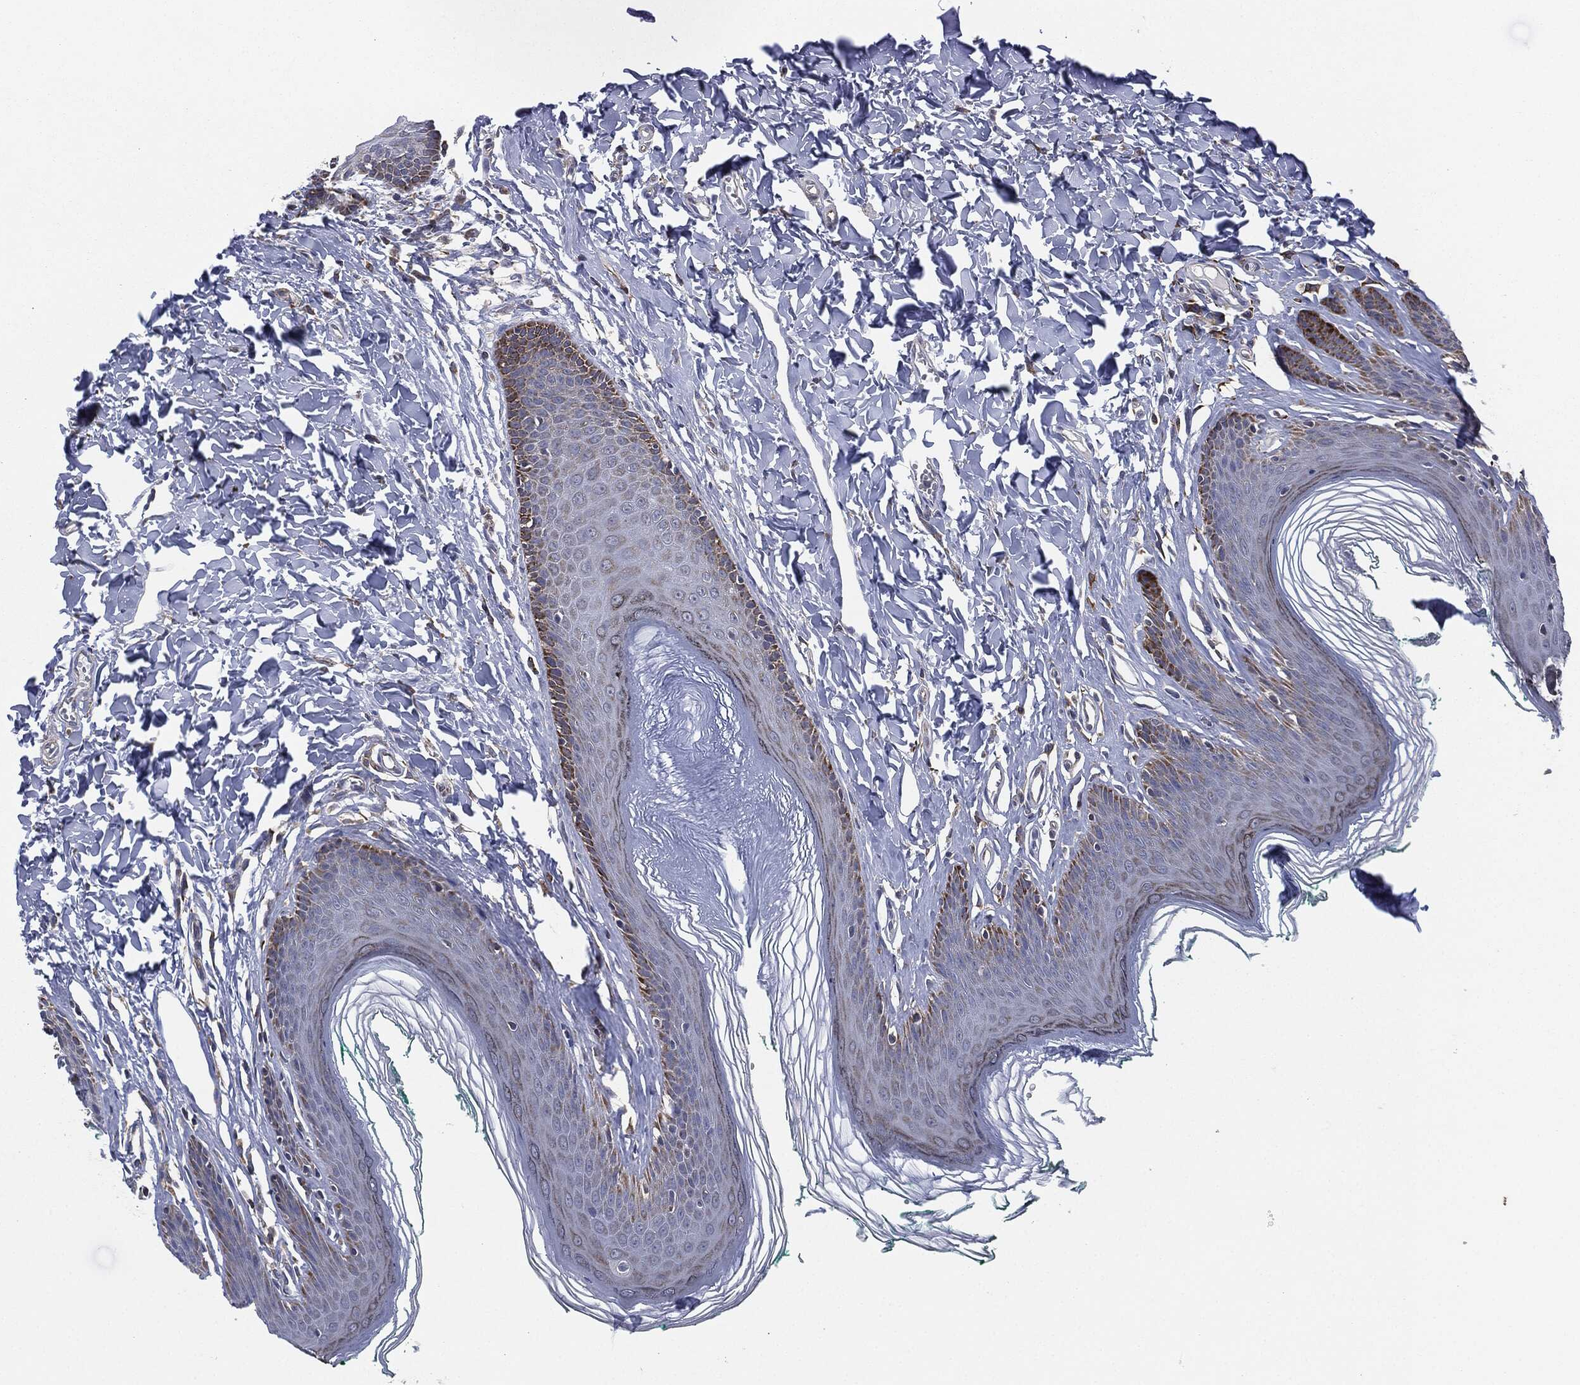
{"staining": {"intensity": "negative", "quantity": "none", "location": "none"}, "tissue": "skin", "cell_type": "Epidermal cells", "image_type": "normal", "snomed": [{"axis": "morphology", "description": "Normal tissue, NOS"}, {"axis": "topography", "description": "Vulva"}], "caption": "The micrograph demonstrates no significant staining in epidermal cells of skin.", "gene": "TMEM11", "patient": {"sex": "female", "age": 66}}